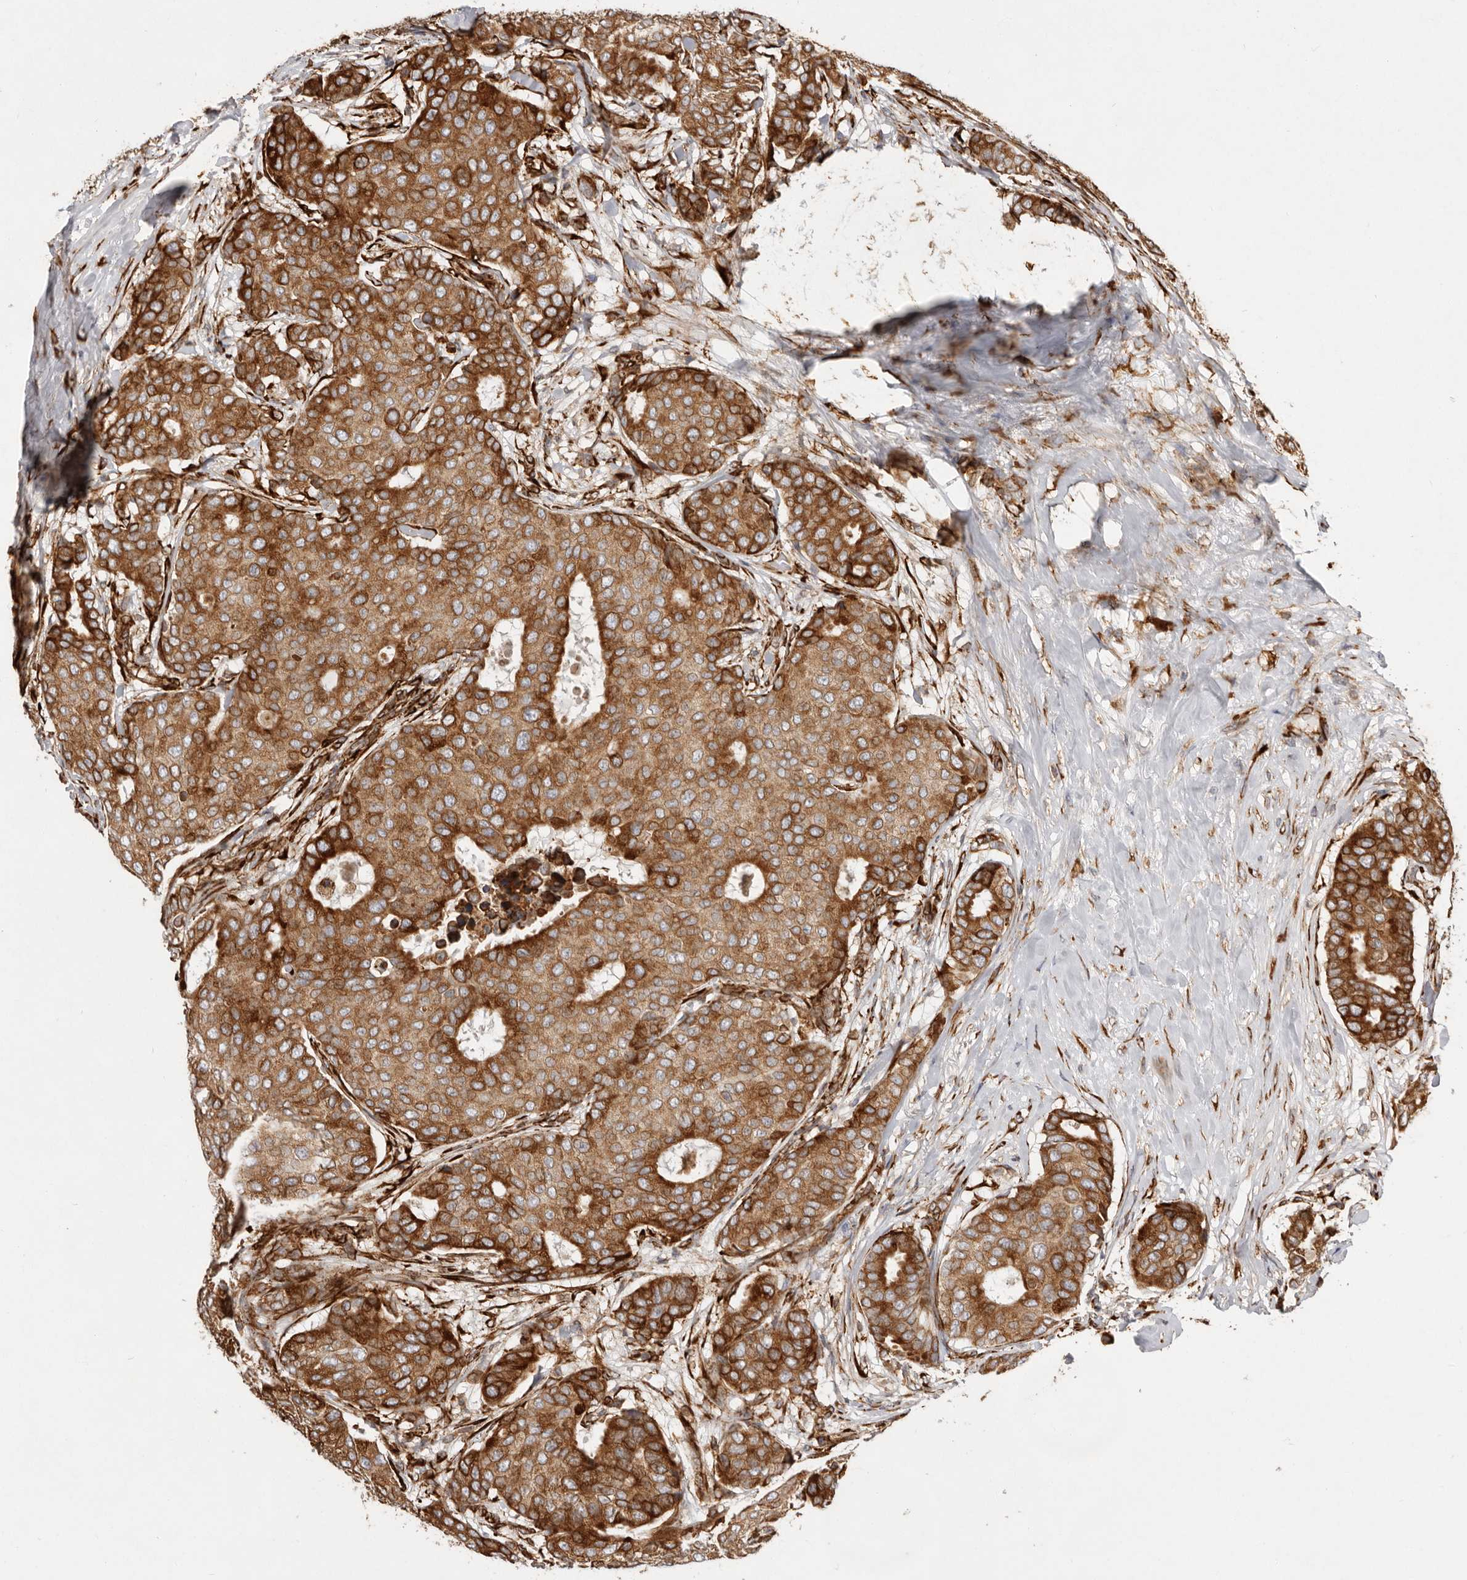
{"staining": {"intensity": "strong", "quantity": ">75%", "location": "cytoplasmic/membranous"}, "tissue": "breast cancer", "cell_type": "Tumor cells", "image_type": "cancer", "snomed": [{"axis": "morphology", "description": "Duct carcinoma"}, {"axis": "topography", "description": "Breast"}], "caption": "Breast intraductal carcinoma was stained to show a protein in brown. There is high levels of strong cytoplasmic/membranous positivity in about >75% of tumor cells.", "gene": "WDTC1", "patient": {"sex": "female", "age": 75}}